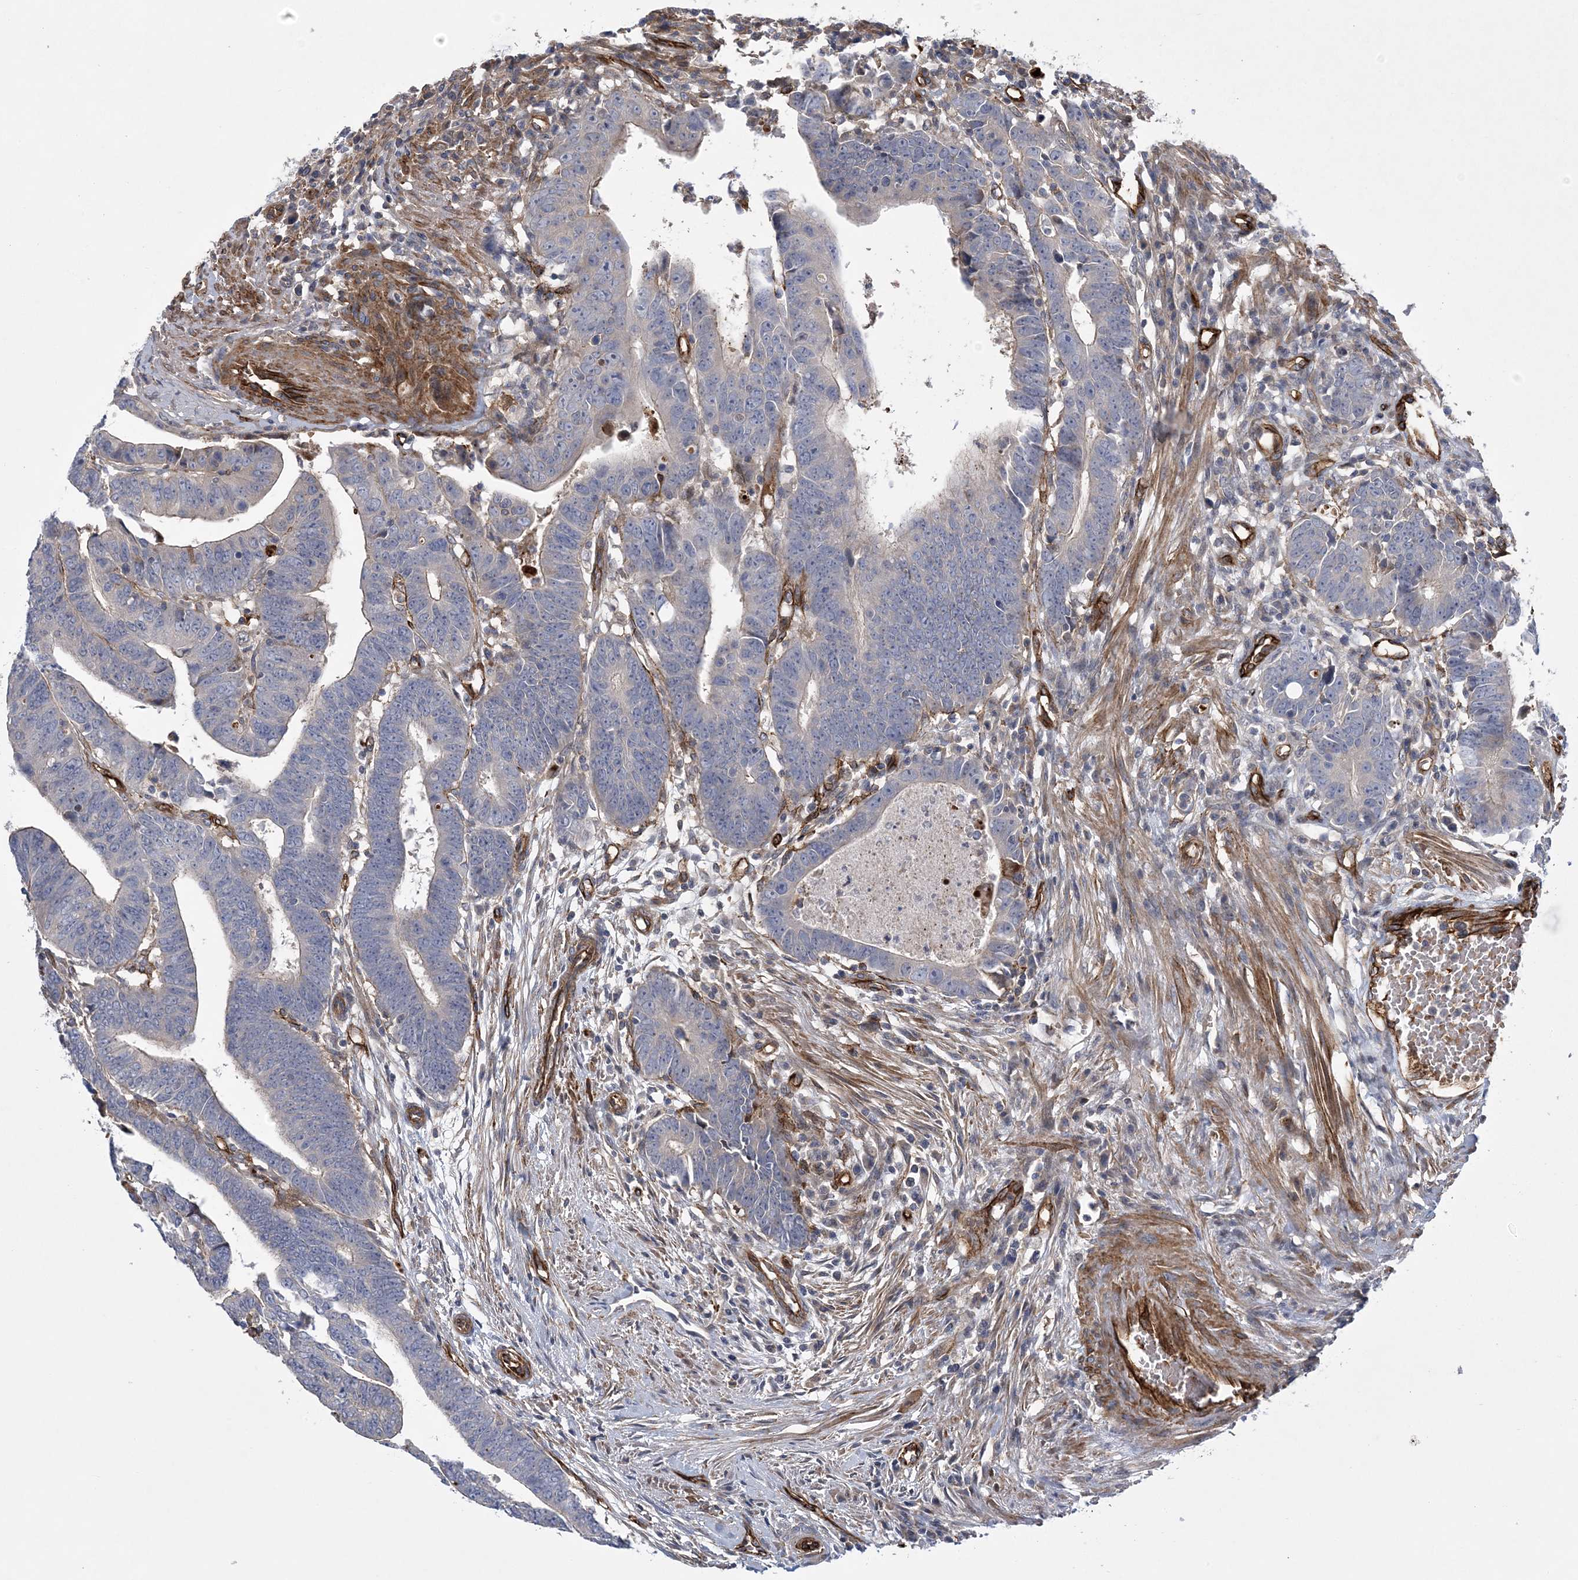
{"staining": {"intensity": "weak", "quantity": "<25%", "location": "cytoplasmic/membranous"}, "tissue": "colorectal cancer", "cell_type": "Tumor cells", "image_type": "cancer", "snomed": [{"axis": "morphology", "description": "Adenocarcinoma, NOS"}, {"axis": "topography", "description": "Rectum"}], "caption": "Immunohistochemistry (IHC) image of neoplastic tissue: colorectal cancer (adenocarcinoma) stained with DAB shows no significant protein staining in tumor cells. (DAB (3,3'-diaminobenzidine) IHC visualized using brightfield microscopy, high magnification).", "gene": "CALN1", "patient": {"sex": "female", "age": 65}}